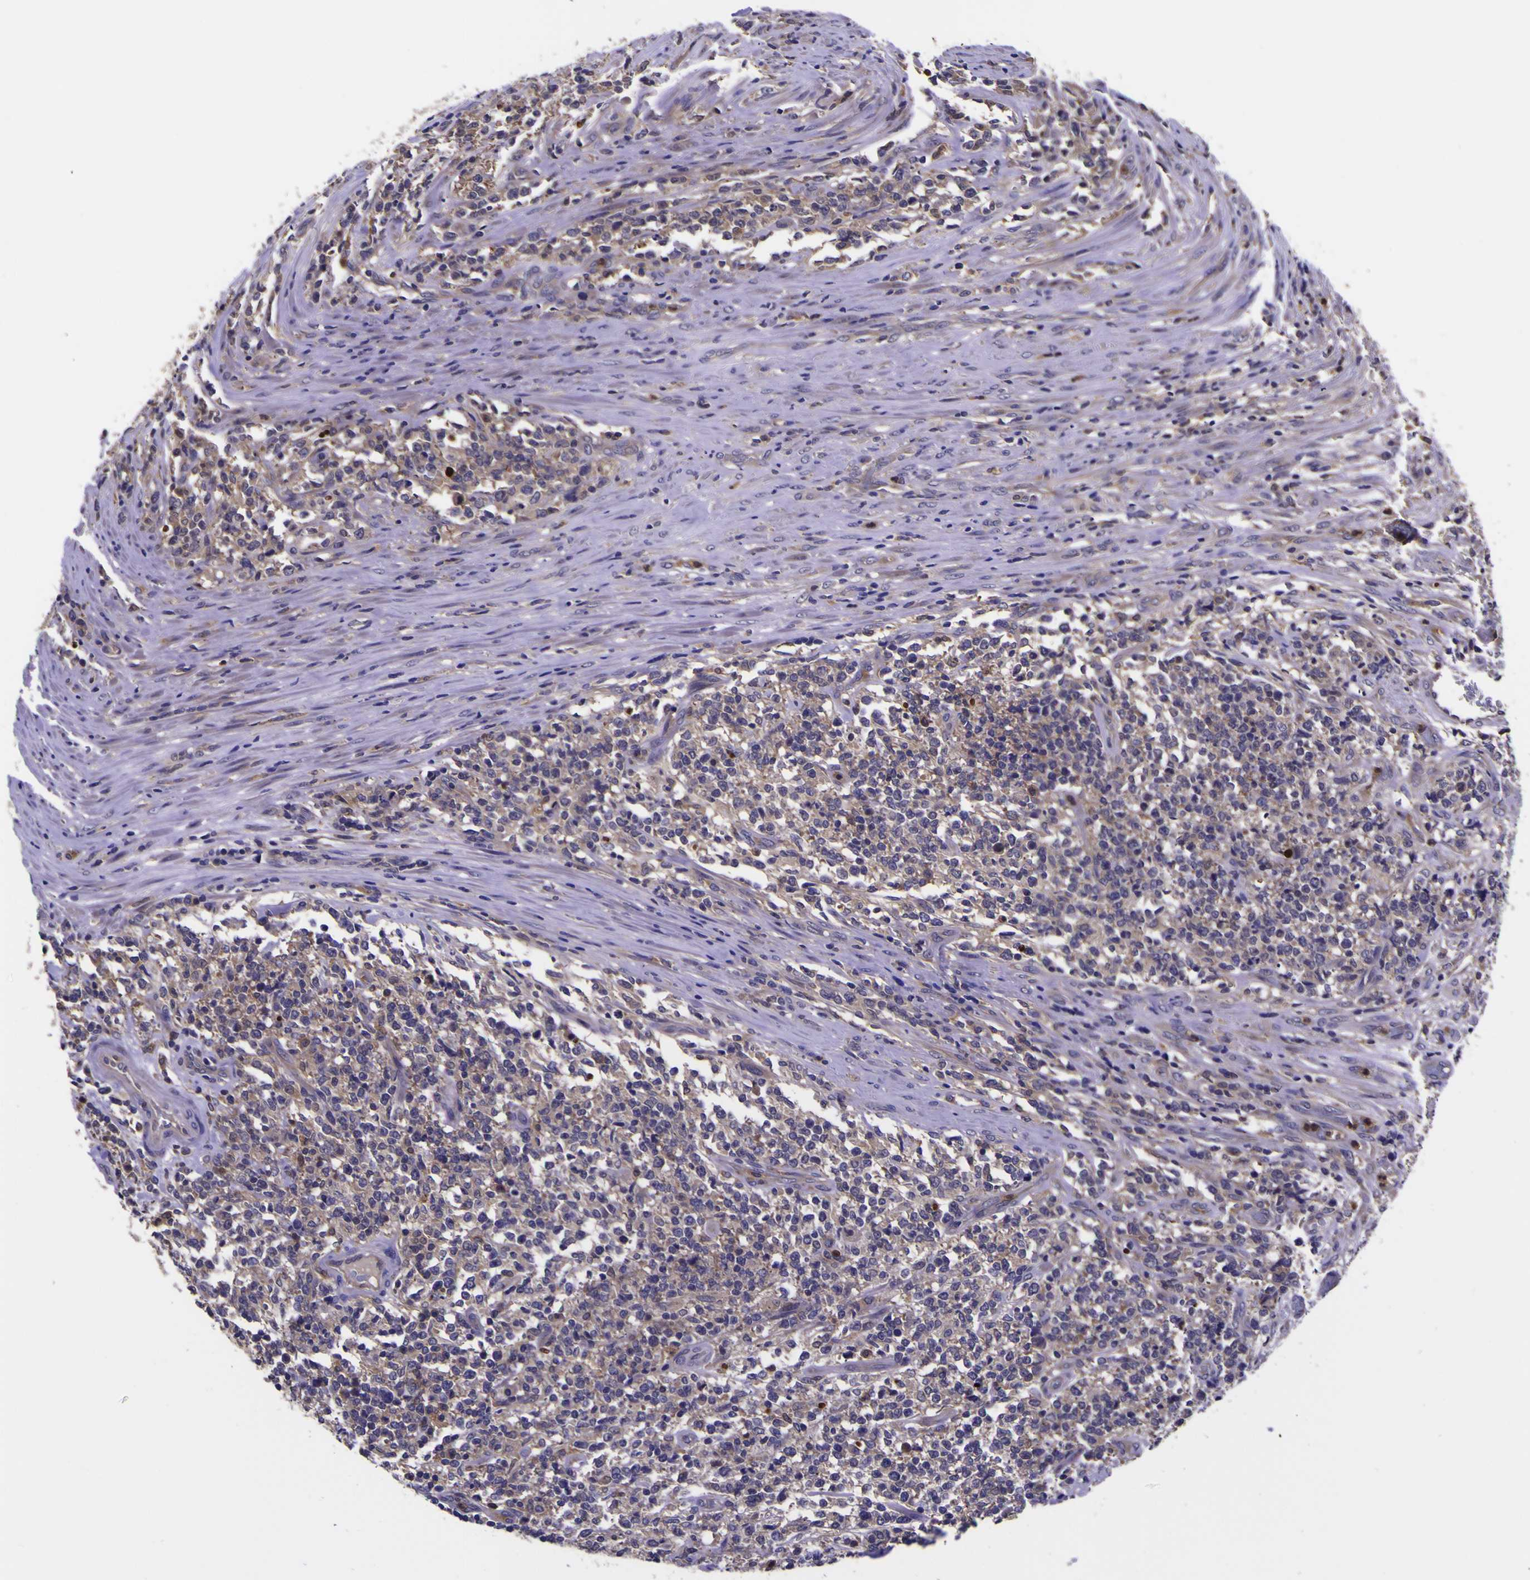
{"staining": {"intensity": "weak", "quantity": ">75%", "location": "cytoplasmic/membranous"}, "tissue": "lymphoma", "cell_type": "Tumor cells", "image_type": "cancer", "snomed": [{"axis": "morphology", "description": "Malignant lymphoma, non-Hodgkin's type, High grade"}, {"axis": "topography", "description": "Soft tissue"}], "caption": "IHC of malignant lymphoma, non-Hodgkin's type (high-grade) shows low levels of weak cytoplasmic/membranous positivity in approximately >75% of tumor cells.", "gene": "MAPK14", "patient": {"sex": "male", "age": 18}}